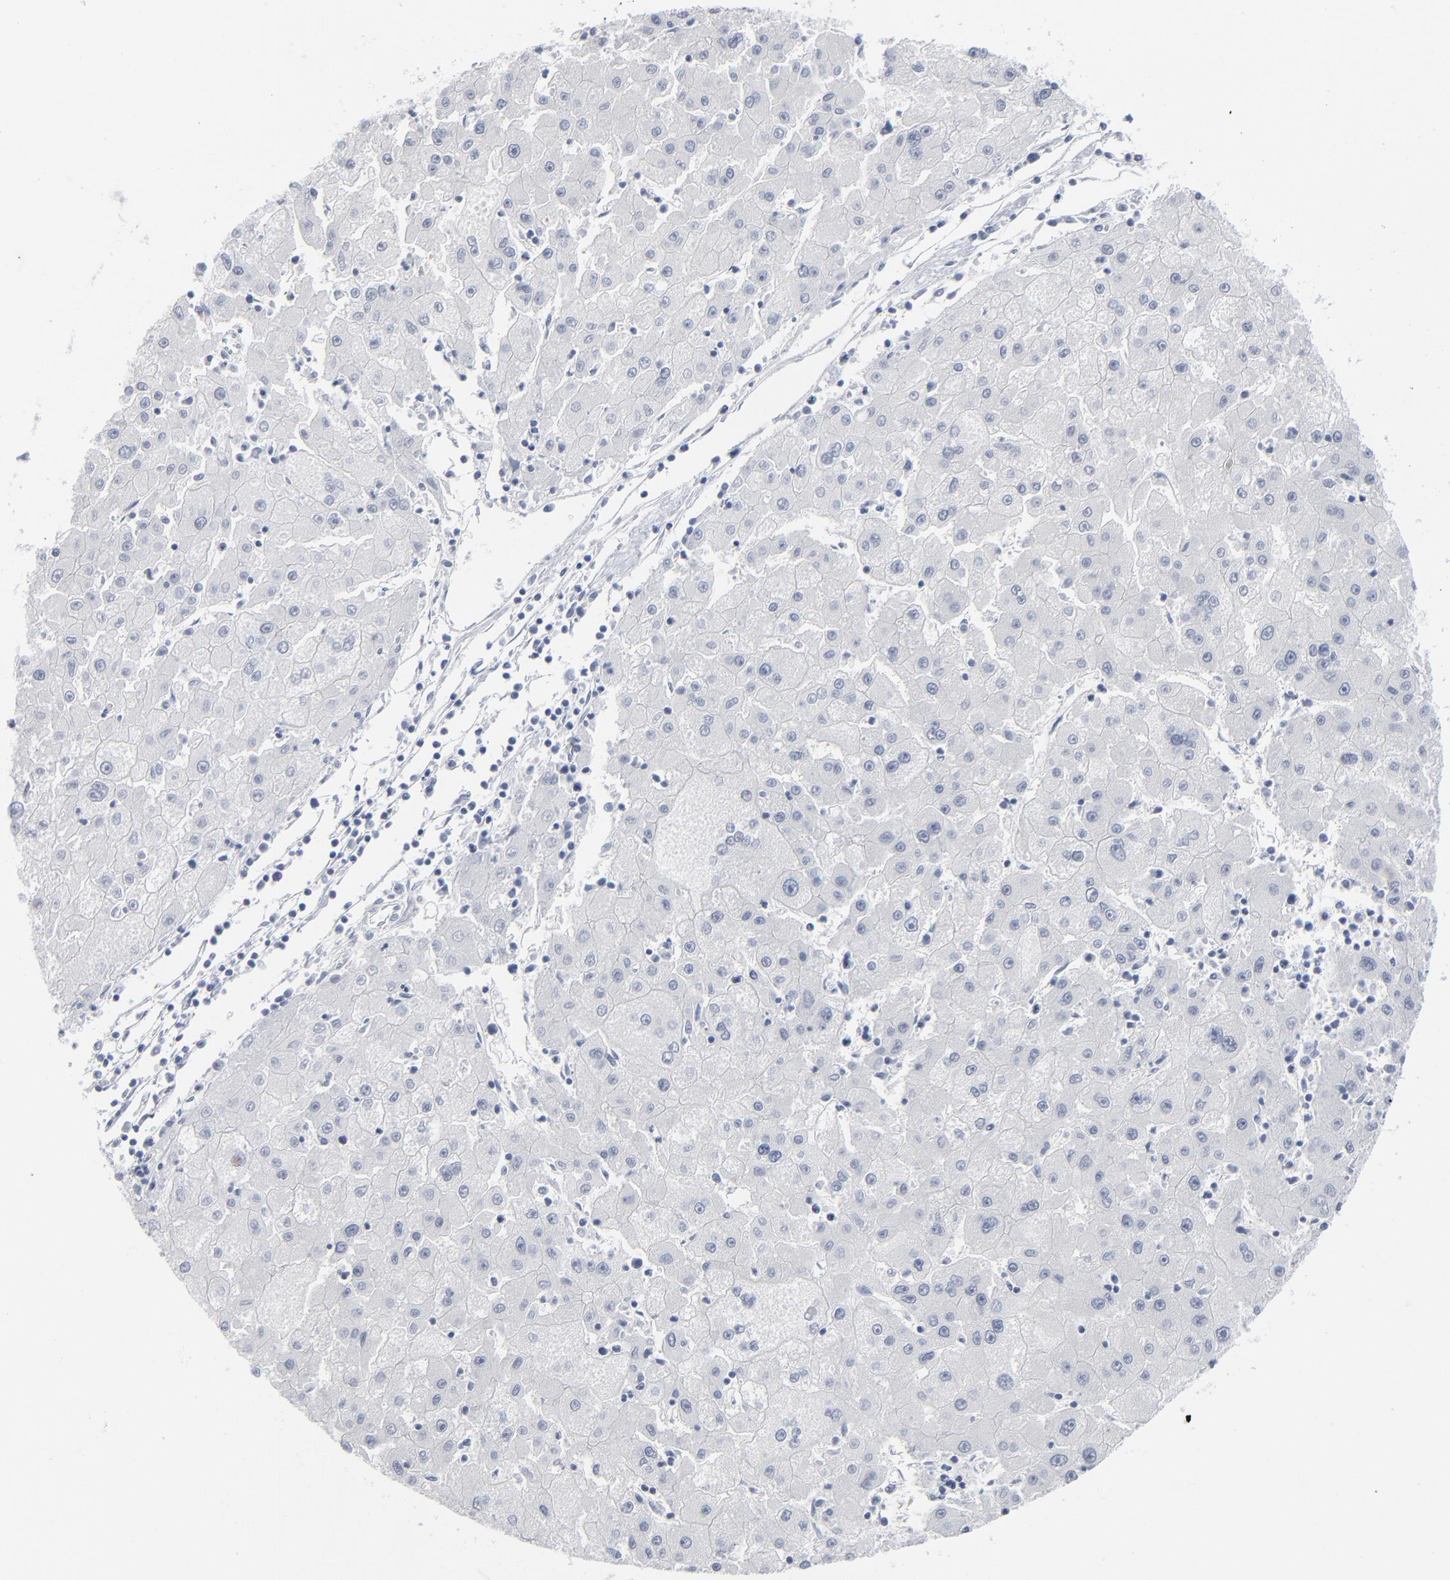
{"staining": {"intensity": "negative", "quantity": "none", "location": "none"}, "tissue": "liver cancer", "cell_type": "Tumor cells", "image_type": "cancer", "snomed": [{"axis": "morphology", "description": "Carcinoma, Hepatocellular, NOS"}, {"axis": "topography", "description": "Liver"}], "caption": "Tumor cells show no significant positivity in liver hepatocellular carcinoma.", "gene": "PAGE1", "patient": {"sex": "male", "age": 72}}